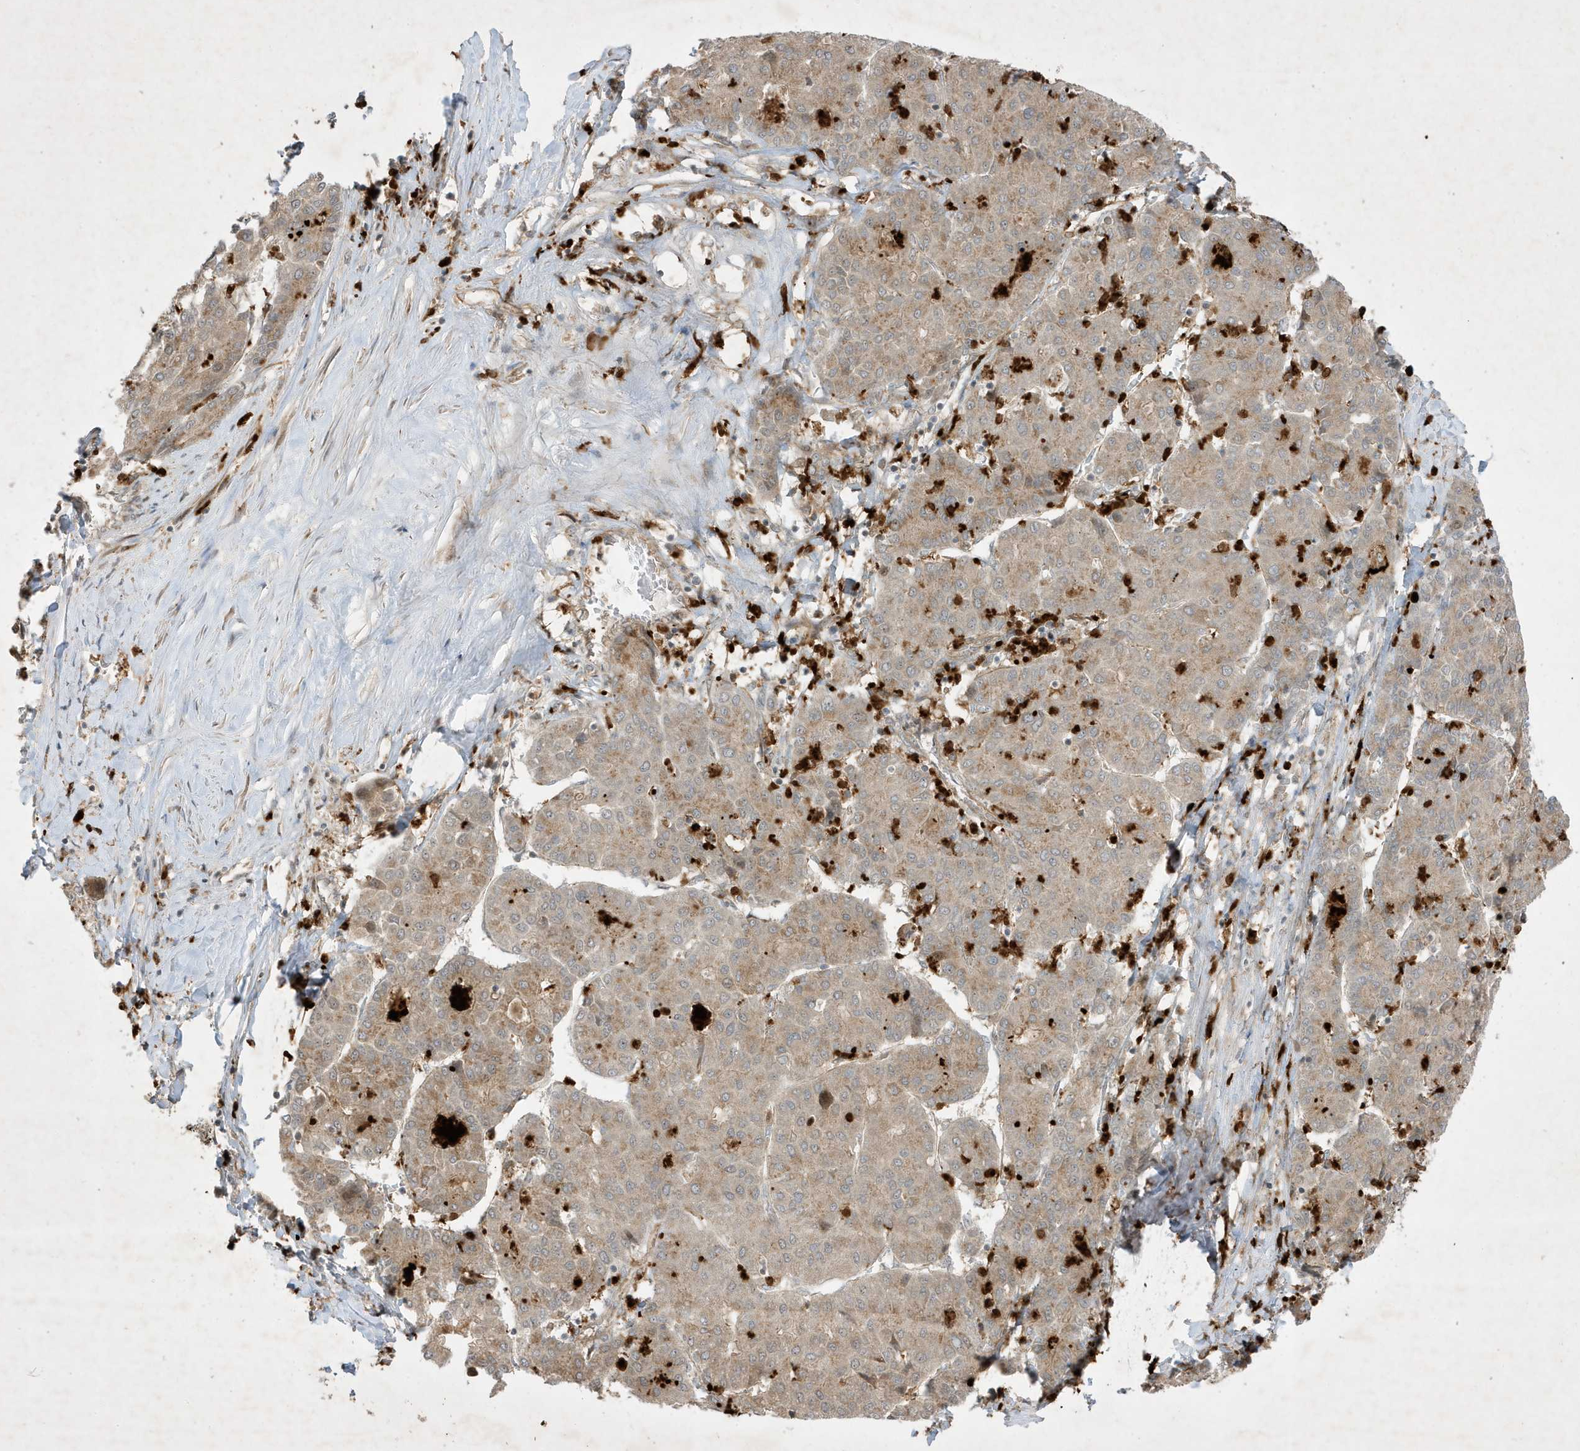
{"staining": {"intensity": "moderate", "quantity": ">75%", "location": "cytoplasmic/membranous"}, "tissue": "liver cancer", "cell_type": "Tumor cells", "image_type": "cancer", "snomed": [{"axis": "morphology", "description": "Carcinoma, Hepatocellular, NOS"}, {"axis": "topography", "description": "Liver"}], "caption": "Moderate cytoplasmic/membranous positivity for a protein is appreciated in approximately >75% of tumor cells of liver cancer using immunohistochemistry.", "gene": "IFT57", "patient": {"sex": "male", "age": 65}}